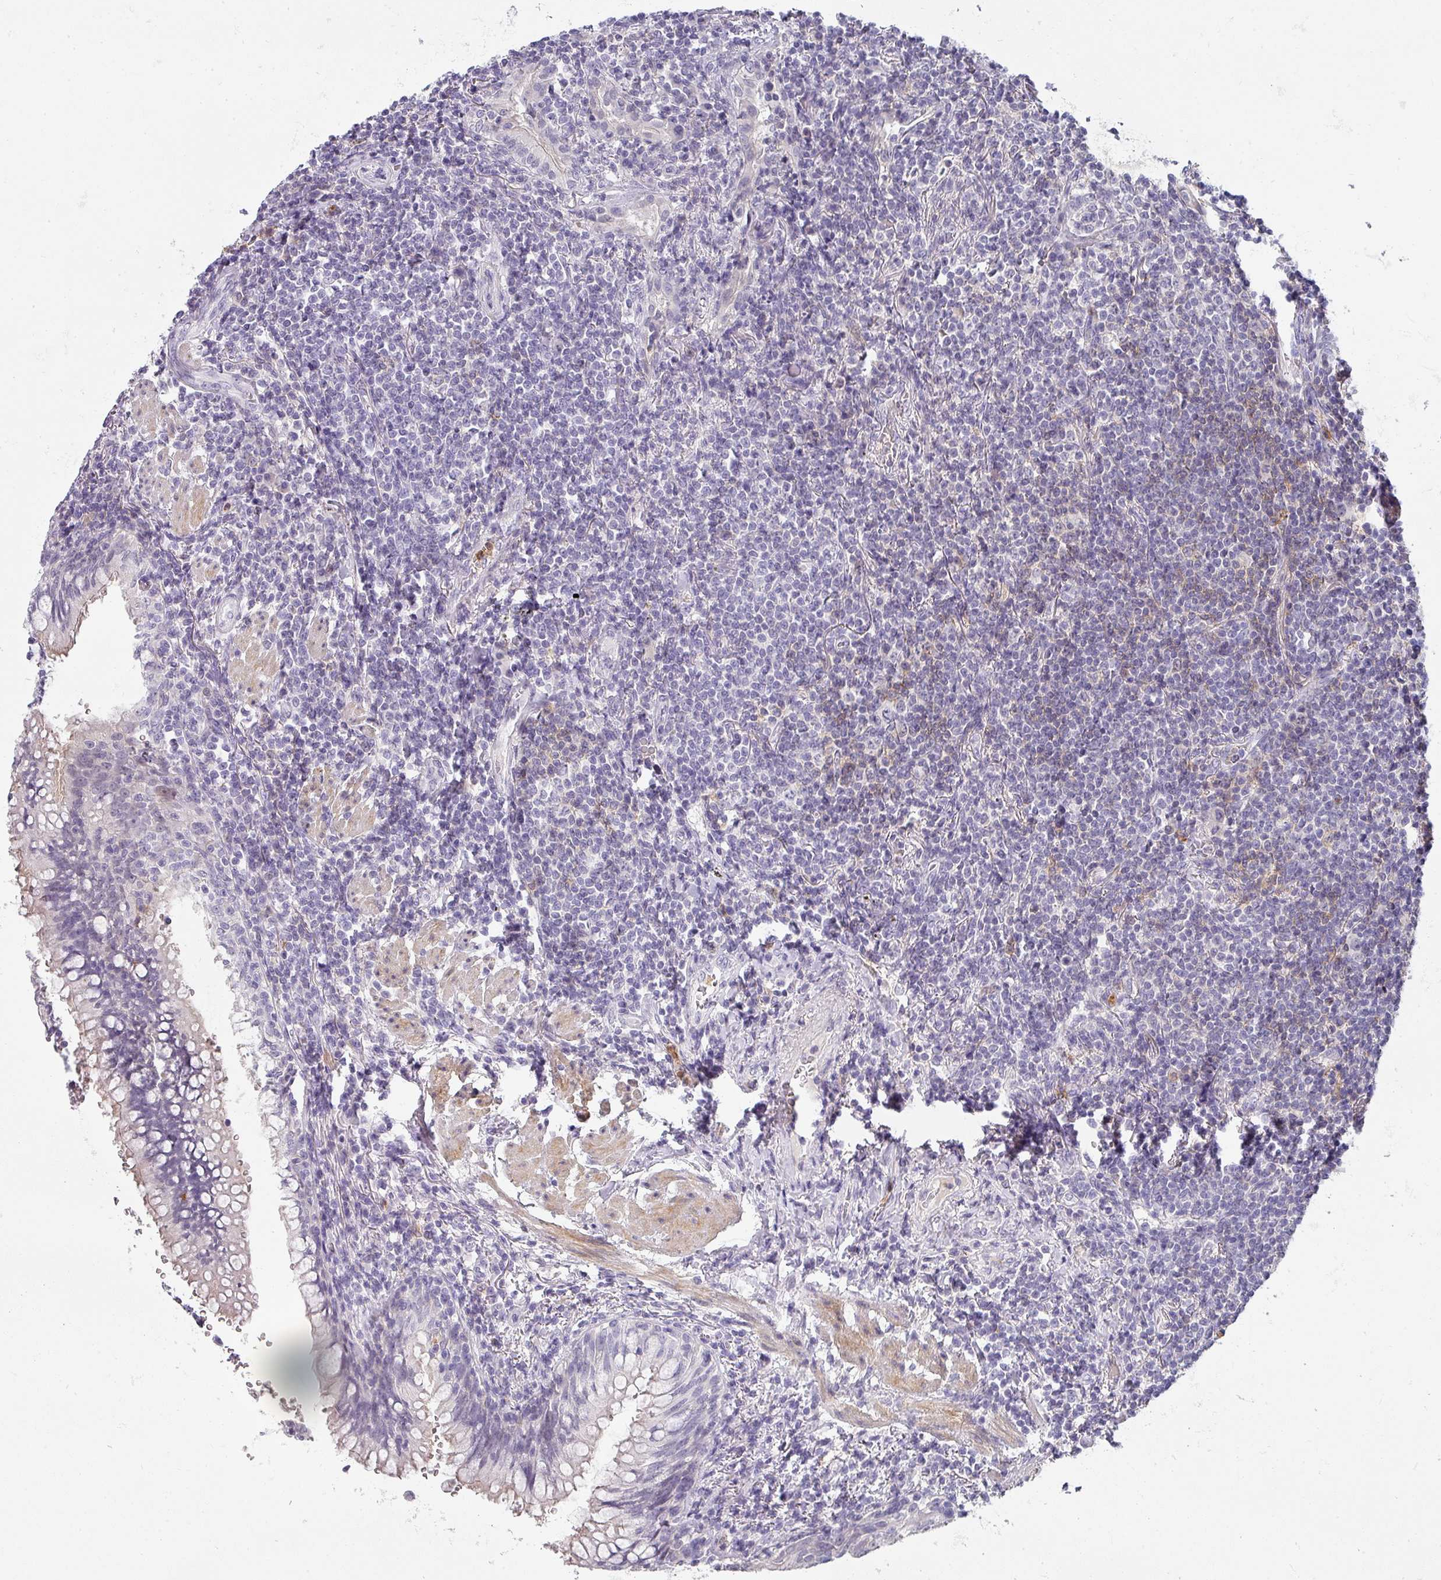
{"staining": {"intensity": "negative", "quantity": "none", "location": "none"}, "tissue": "lymphoma", "cell_type": "Tumor cells", "image_type": "cancer", "snomed": [{"axis": "morphology", "description": "Malignant lymphoma, non-Hodgkin's type, Low grade"}, {"axis": "topography", "description": "Lung"}], "caption": "Immunohistochemical staining of human lymphoma demonstrates no significant positivity in tumor cells.", "gene": "BTLA", "patient": {"sex": "female", "age": 71}}